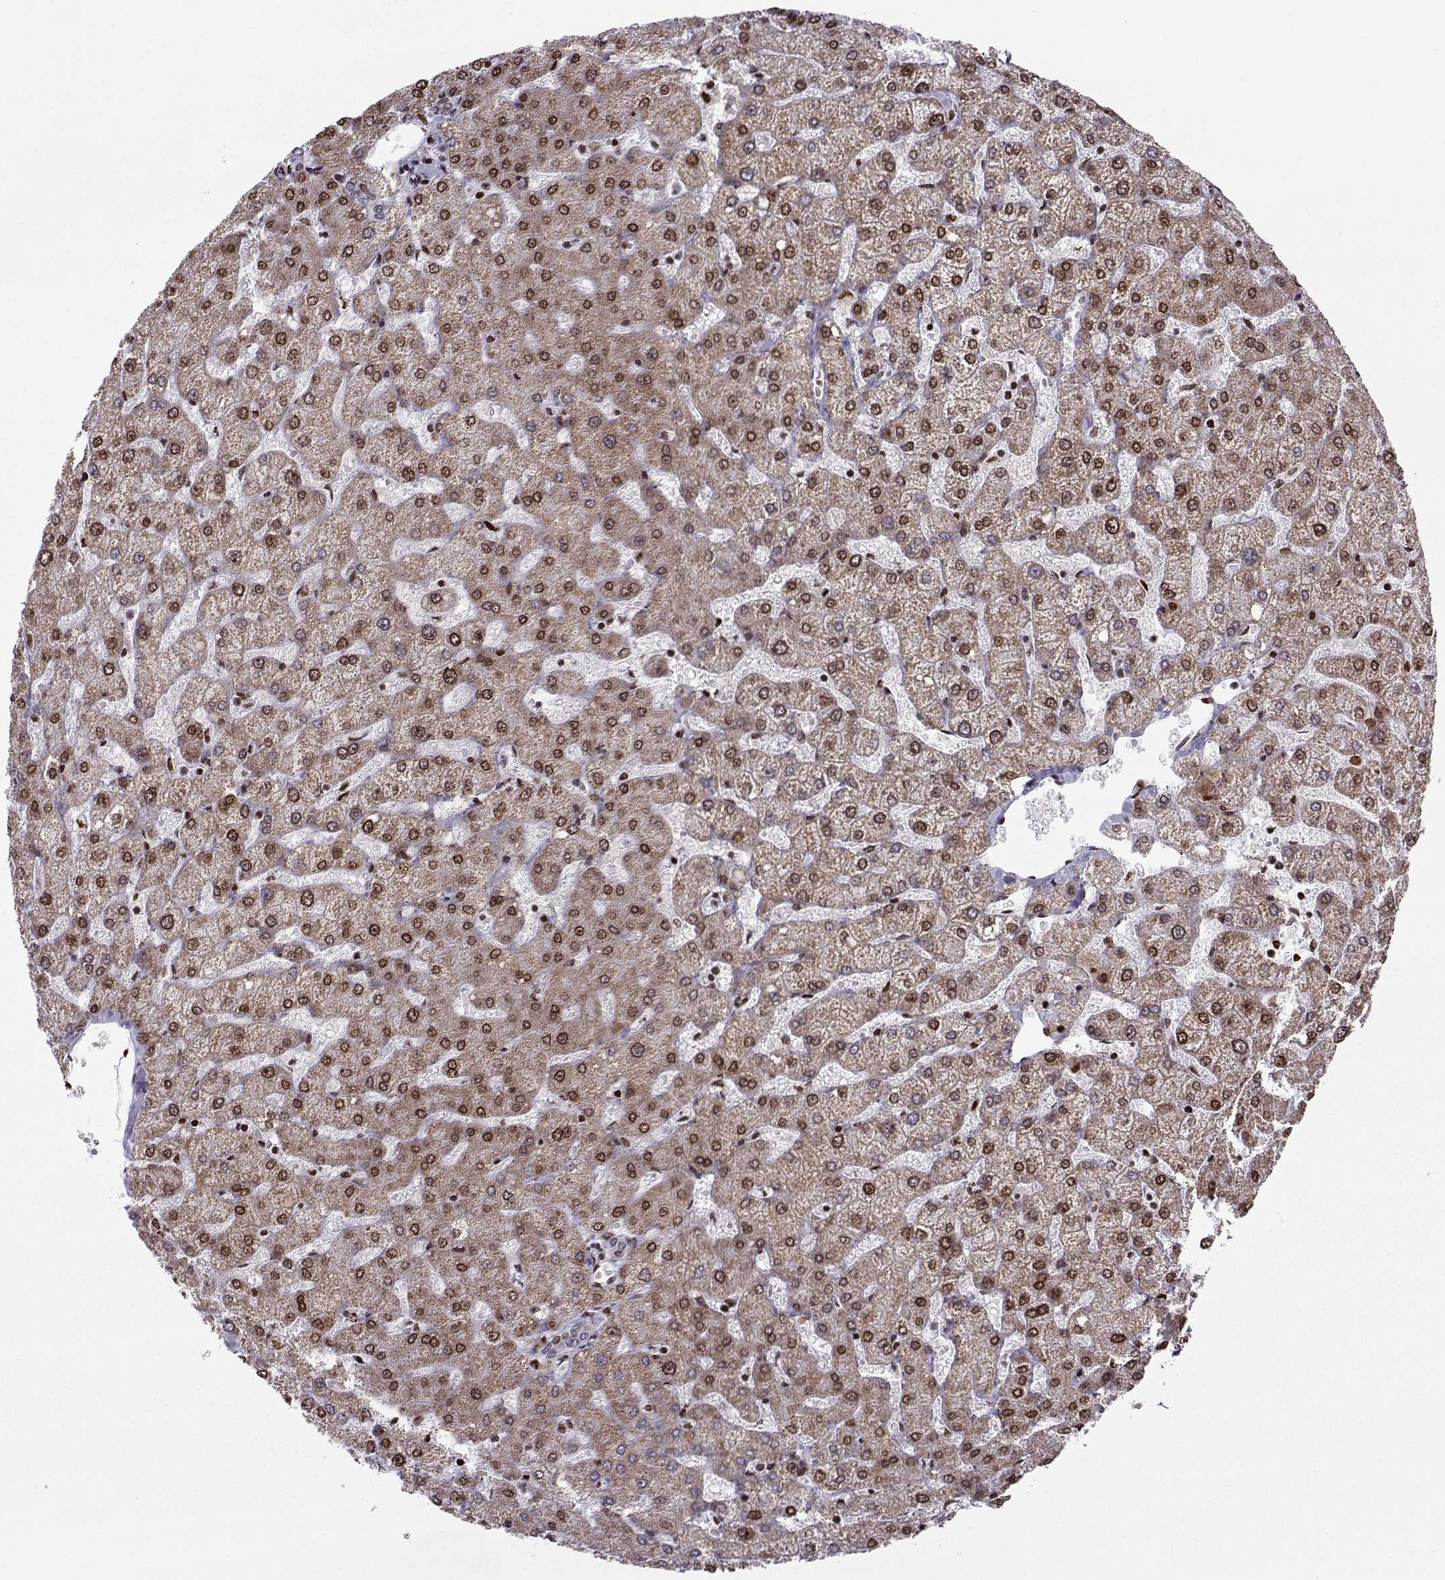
{"staining": {"intensity": "negative", "quantity": "none", "location": "none"}, "tissue": "liver", "cell_type": "Cholangiocytes", "image_type": "normal", "snomed": [{"axis": "morphology", "description": "Normal tissue, NOS"}, {"axis": "topography", "description": "Liver"}], "caption": "Human liver stained for a protein using IHC displays no expression in cholangiocytes.", "gene": "ZNF19", "patient": {"sex": "female", "age": 54}}